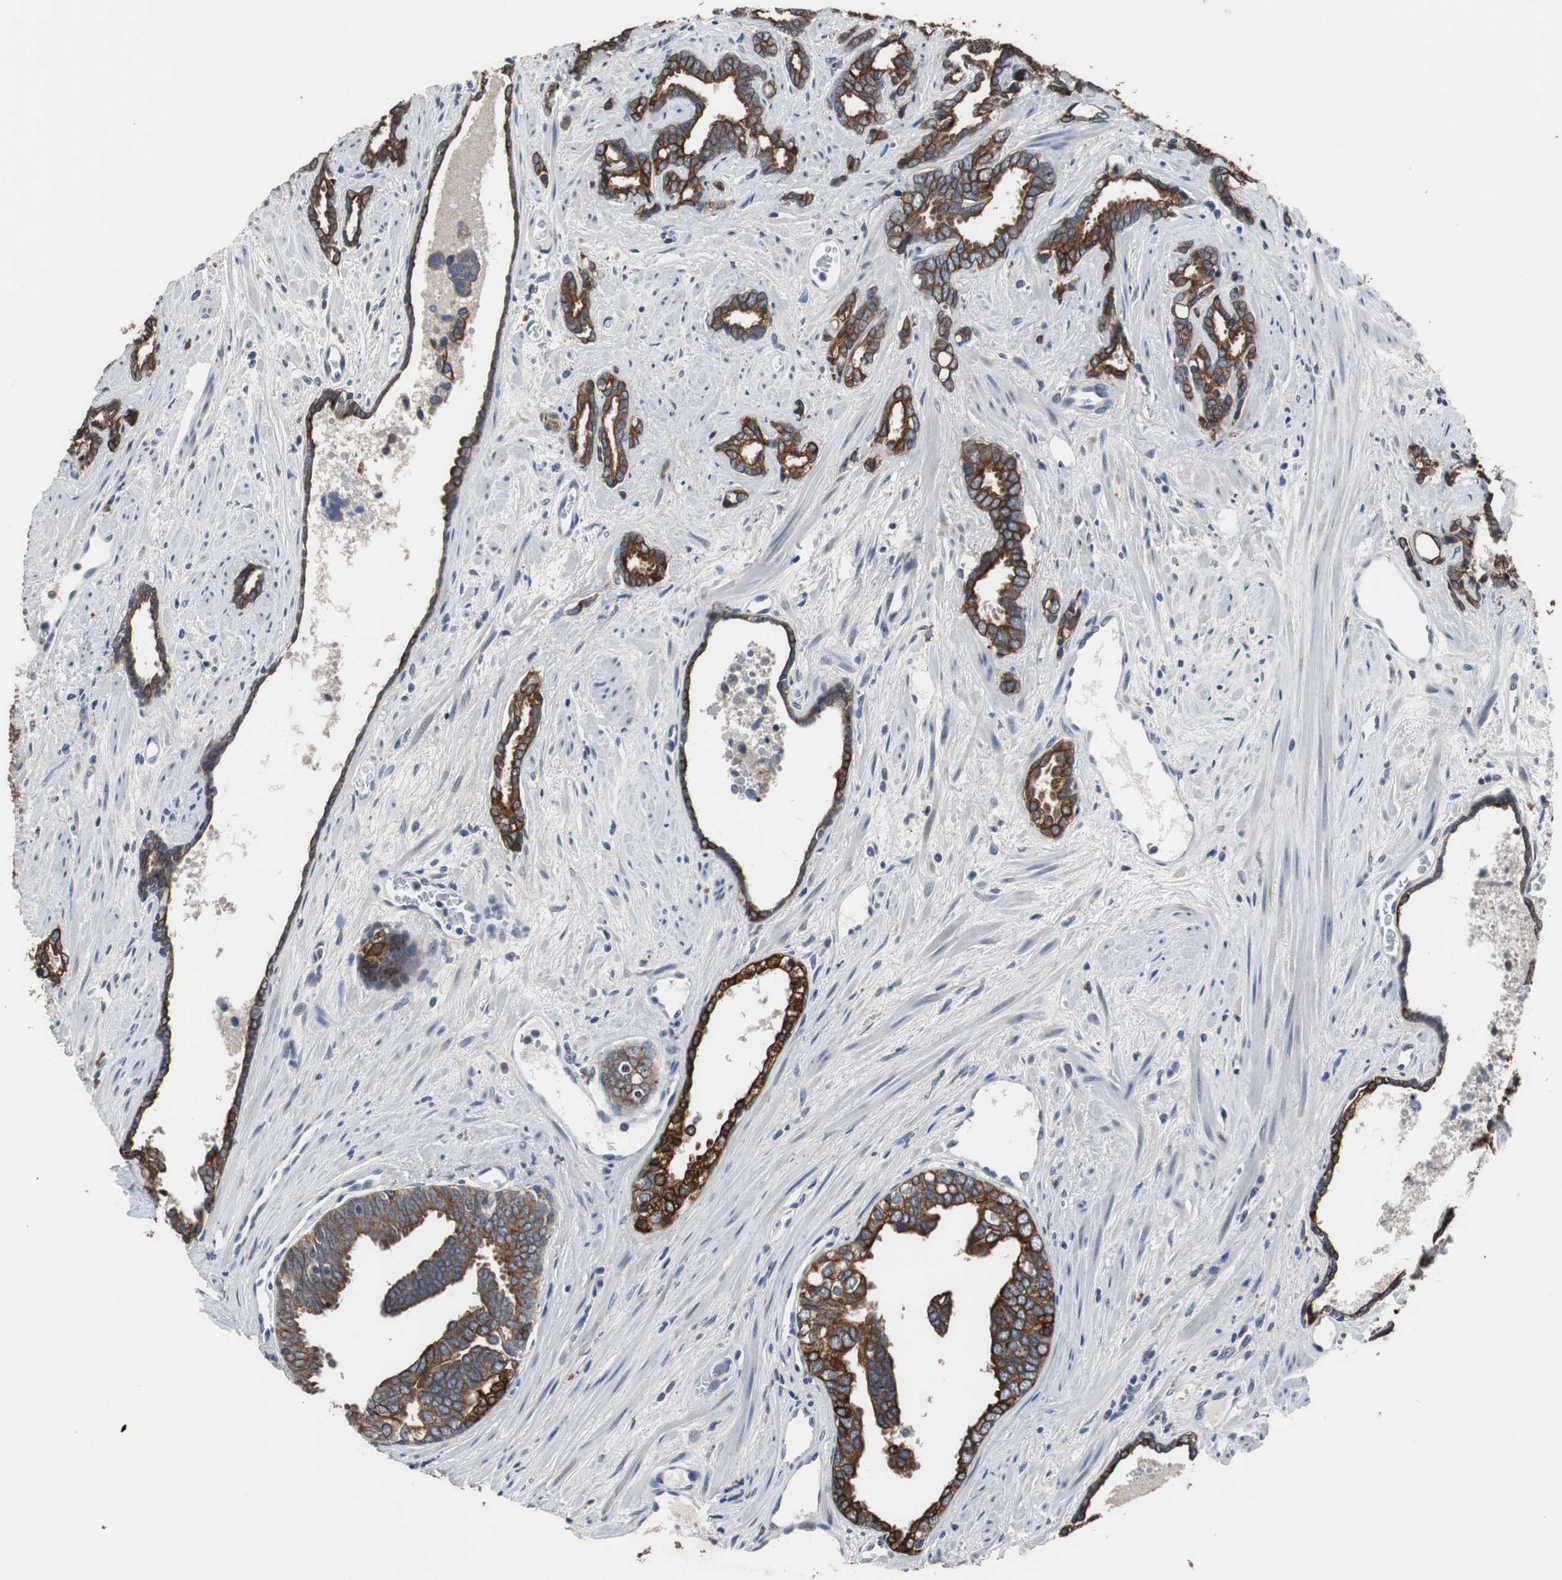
{"staining": {"intensity": "strong", "quantity": ">75%", "location": "cytoplasmic/membranous"}, "tissue": "prostate cancer", "cell_type": "Tumor cells", "image_type": "cancer", "snomed": [{"axis": "morphology", "description": "Adenocarcinoma, High grade"}, {"axis": "topography", "description": "Prostate"}], "caption": "A brown stain highlights strong cytoplasmic/membranous staining of a protein in prostate cancer (adenocarcinoma (high-grade)) tumor cells.", "gene": "USP10", "patient": {"sex": "male", "age": 67}}